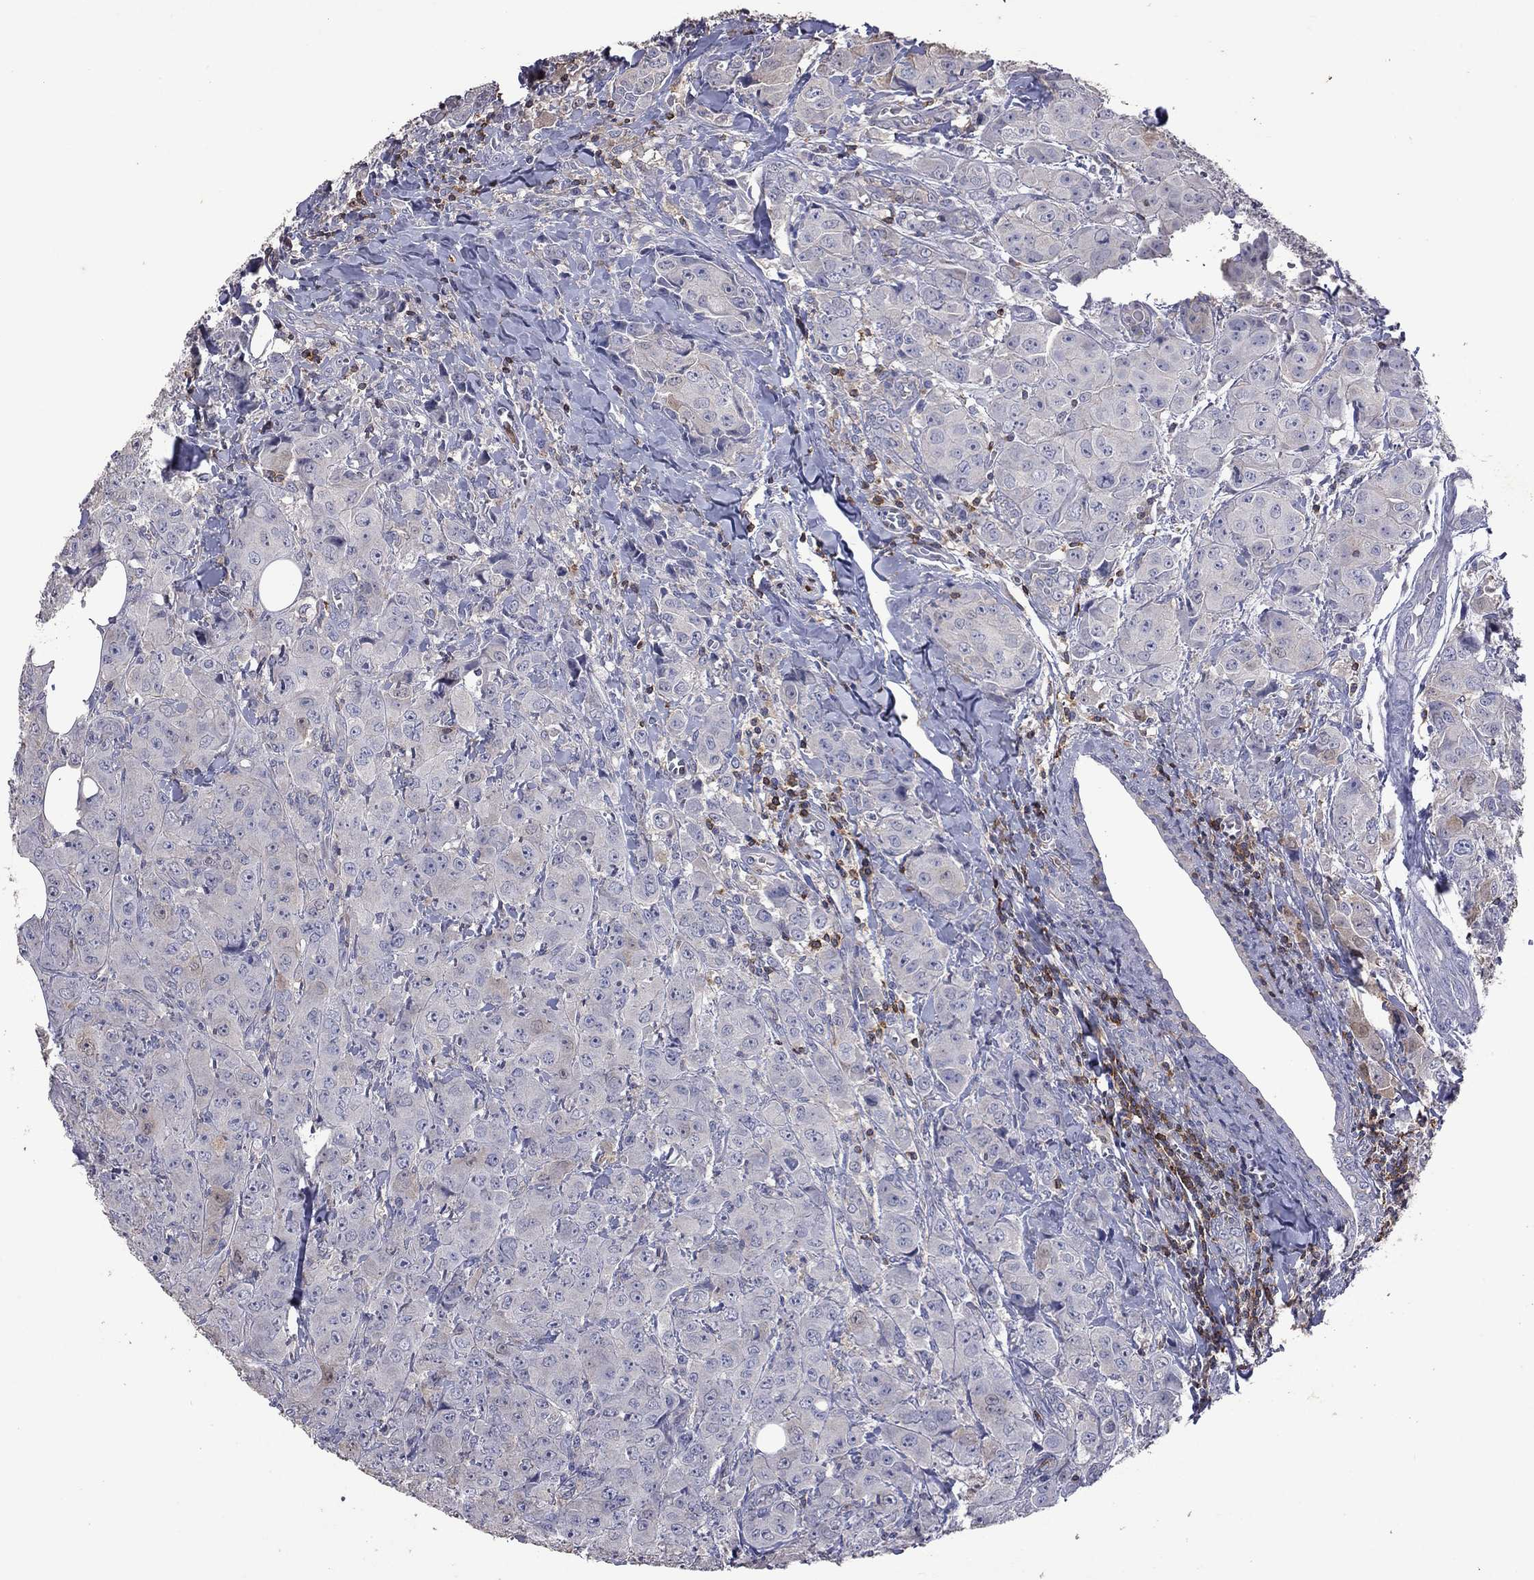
{"staining": {"intensity": "negative", "quantity": "none", "location": "none"}, "tissue": "breast cancer", "cell_type": "Tumor cells", "image_type": "cancer", "snomed": [{"axis": "morphology", "description": "Duct carcinoma"}, {"axis": "topography", "description": "Breast"}], "caption": "Tumor cells are negative for protein expression in human invasive ductal carcinoma (breast). Nuclei are stained in blue.", "gene": "IPCEF1", "patient": {"sex": "female", "age": 43}}